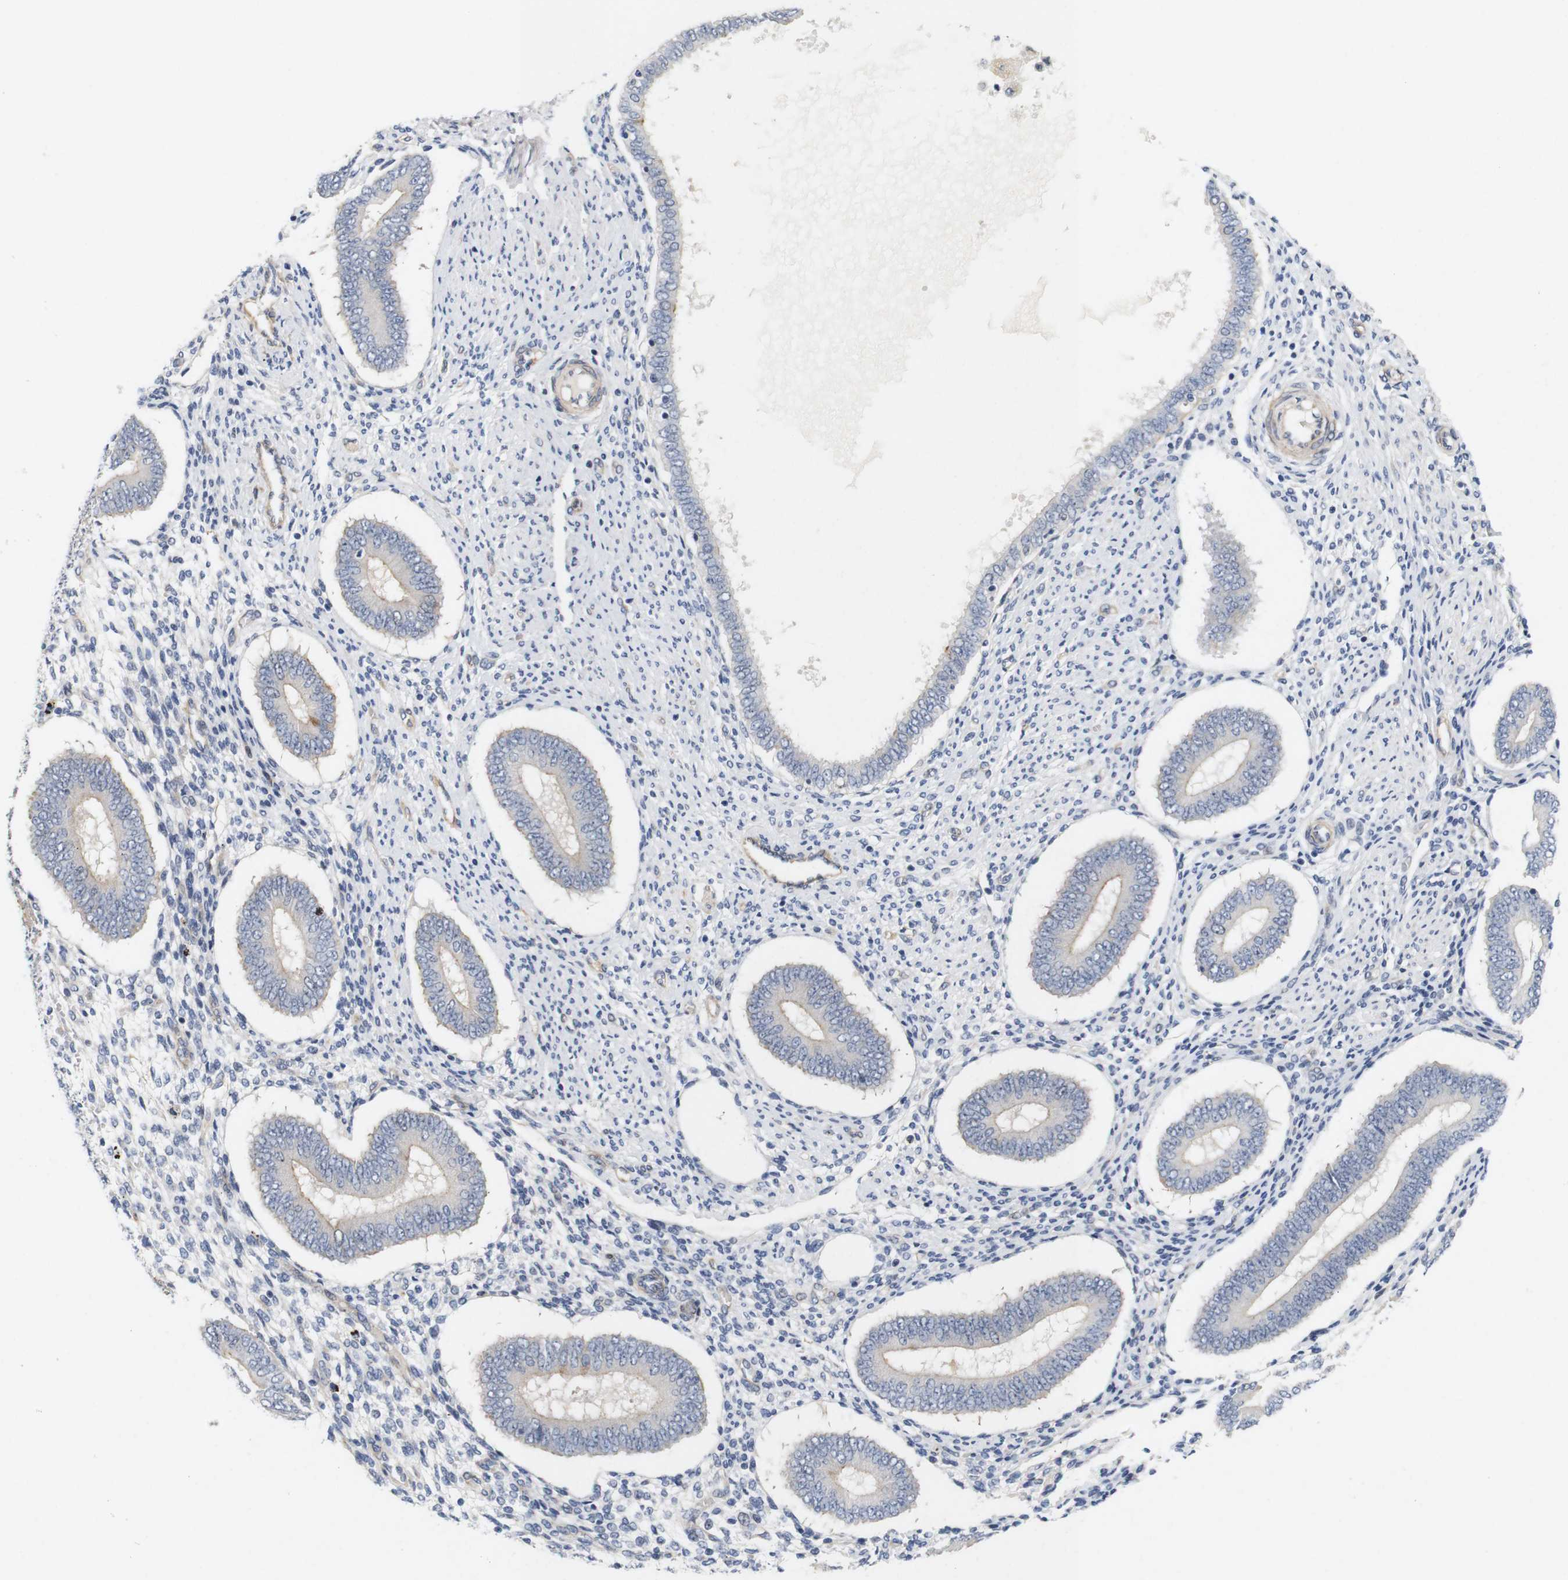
{"staining": {"intensity": "negative", "quantity": "none", "location": "none"}, "tissue": "endometrium", "cell_type": "Cells in endometrial stroma", "image_type": "normal", "snomed": [{"axis": "morphology", "description": "Normal tissue, NOS"}, {"axis": "topography", "description": "Endometrium"}], "caption": "A high-resolution micrograph shows immunohistochemistry (IHC) staining of benign endometrium, which demonstrates no significant expression in cells in endometrial stroma. Nuclei are stained in blue.", "gene": "CYB561", "patient": {"sex": "female", "age": 42}}